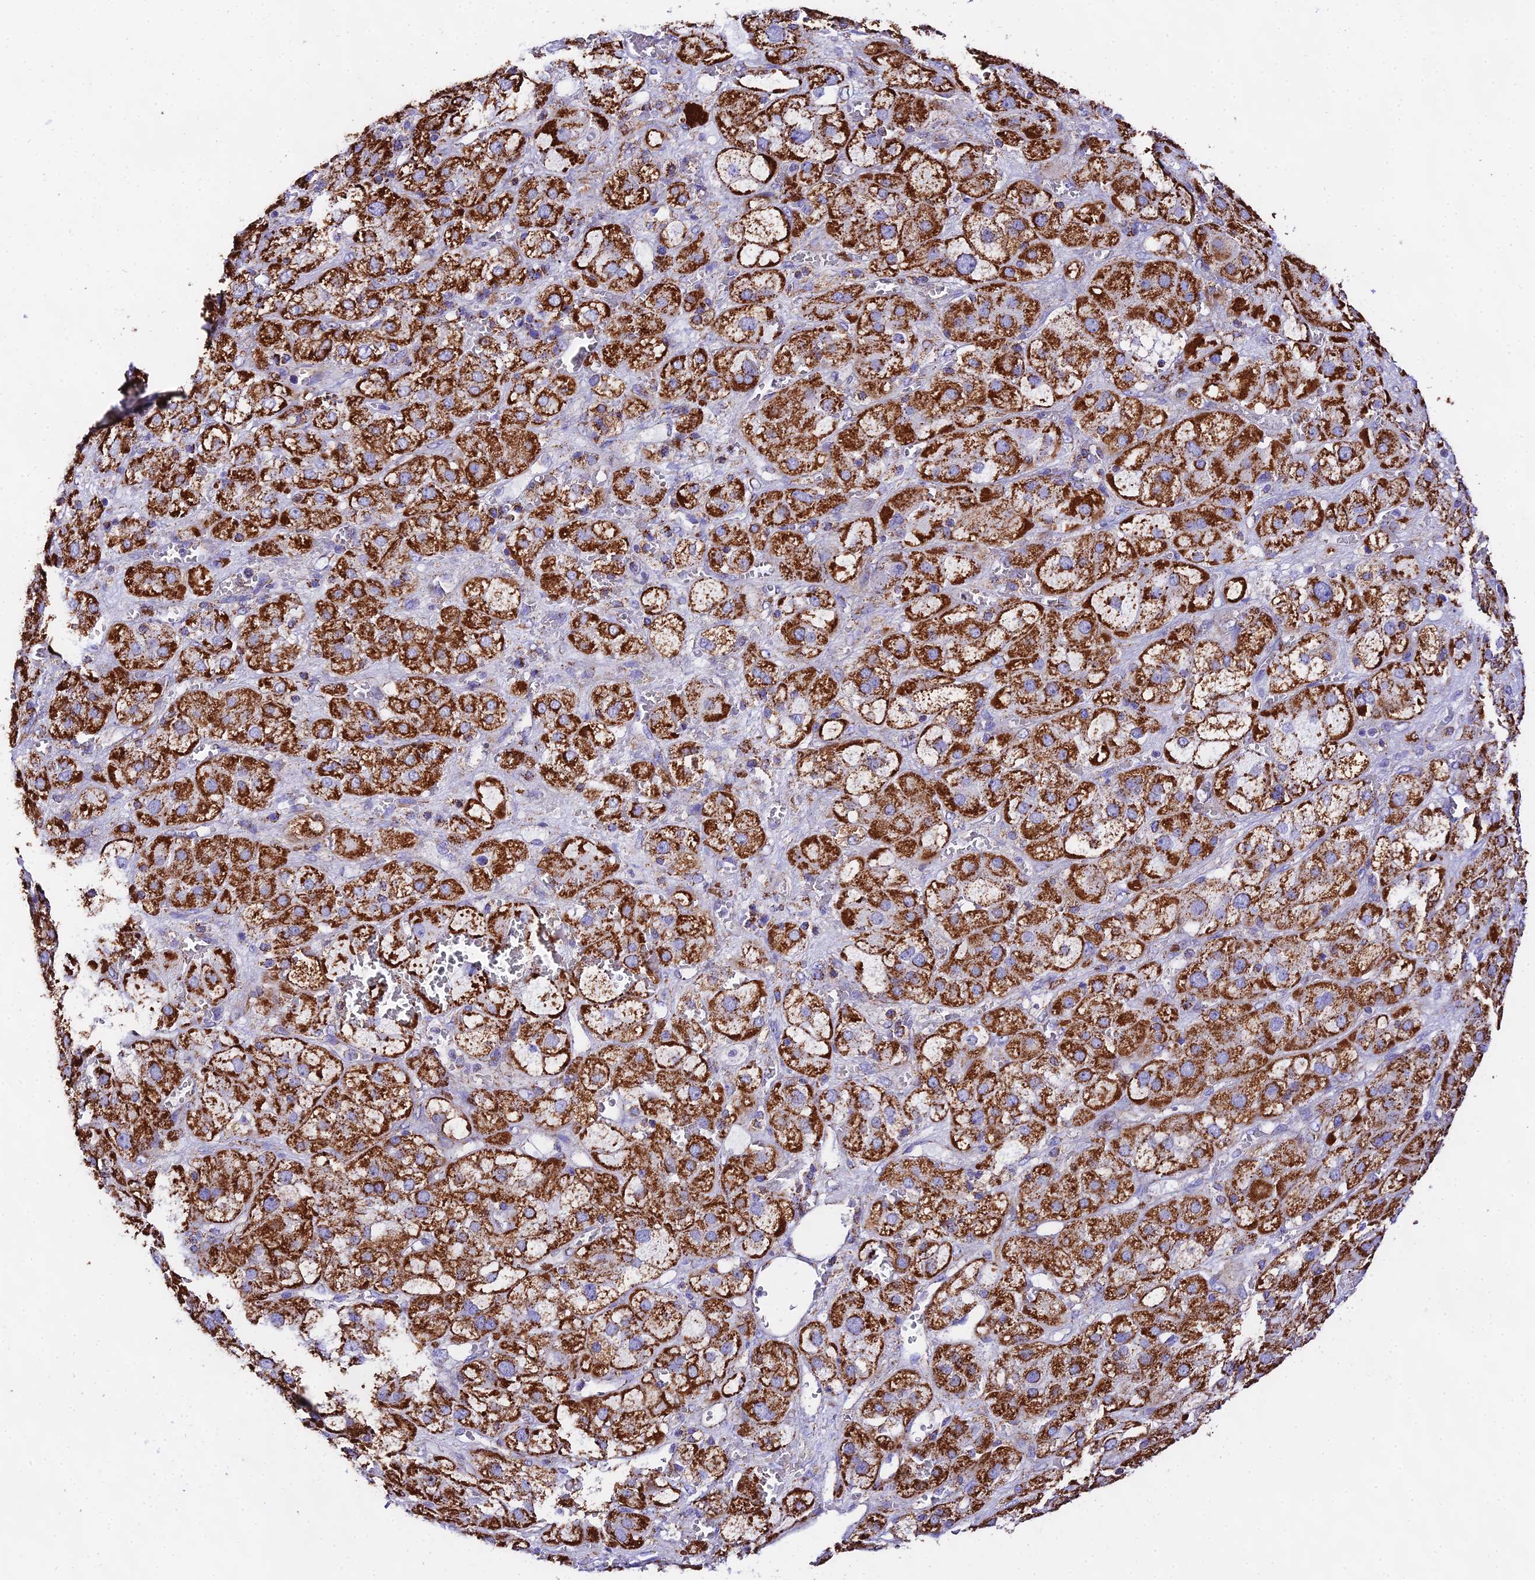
{"staining": {"intensity": "strong", "quantity": ">75%", "location": "cytoplasmic/membranous"}, "tissue": "adrenal gland", "cell_type": "Glandular cells", "image_type": "normal", "snomed": [{"axis": "morphology", "description": "Normal tissue, NOS"}, {"axis": "topography", "description": "Adrenal gland"}], "caption": "A high-resolution photomicrograph shows immunohistochemistry staining of normal adrenal gland, which demonstrates strong cytoplasmic/membranous staining in about >75% of glandular cells.", "gene": "ATP5PD", "patient": {"sex": "female", "age": 47}}